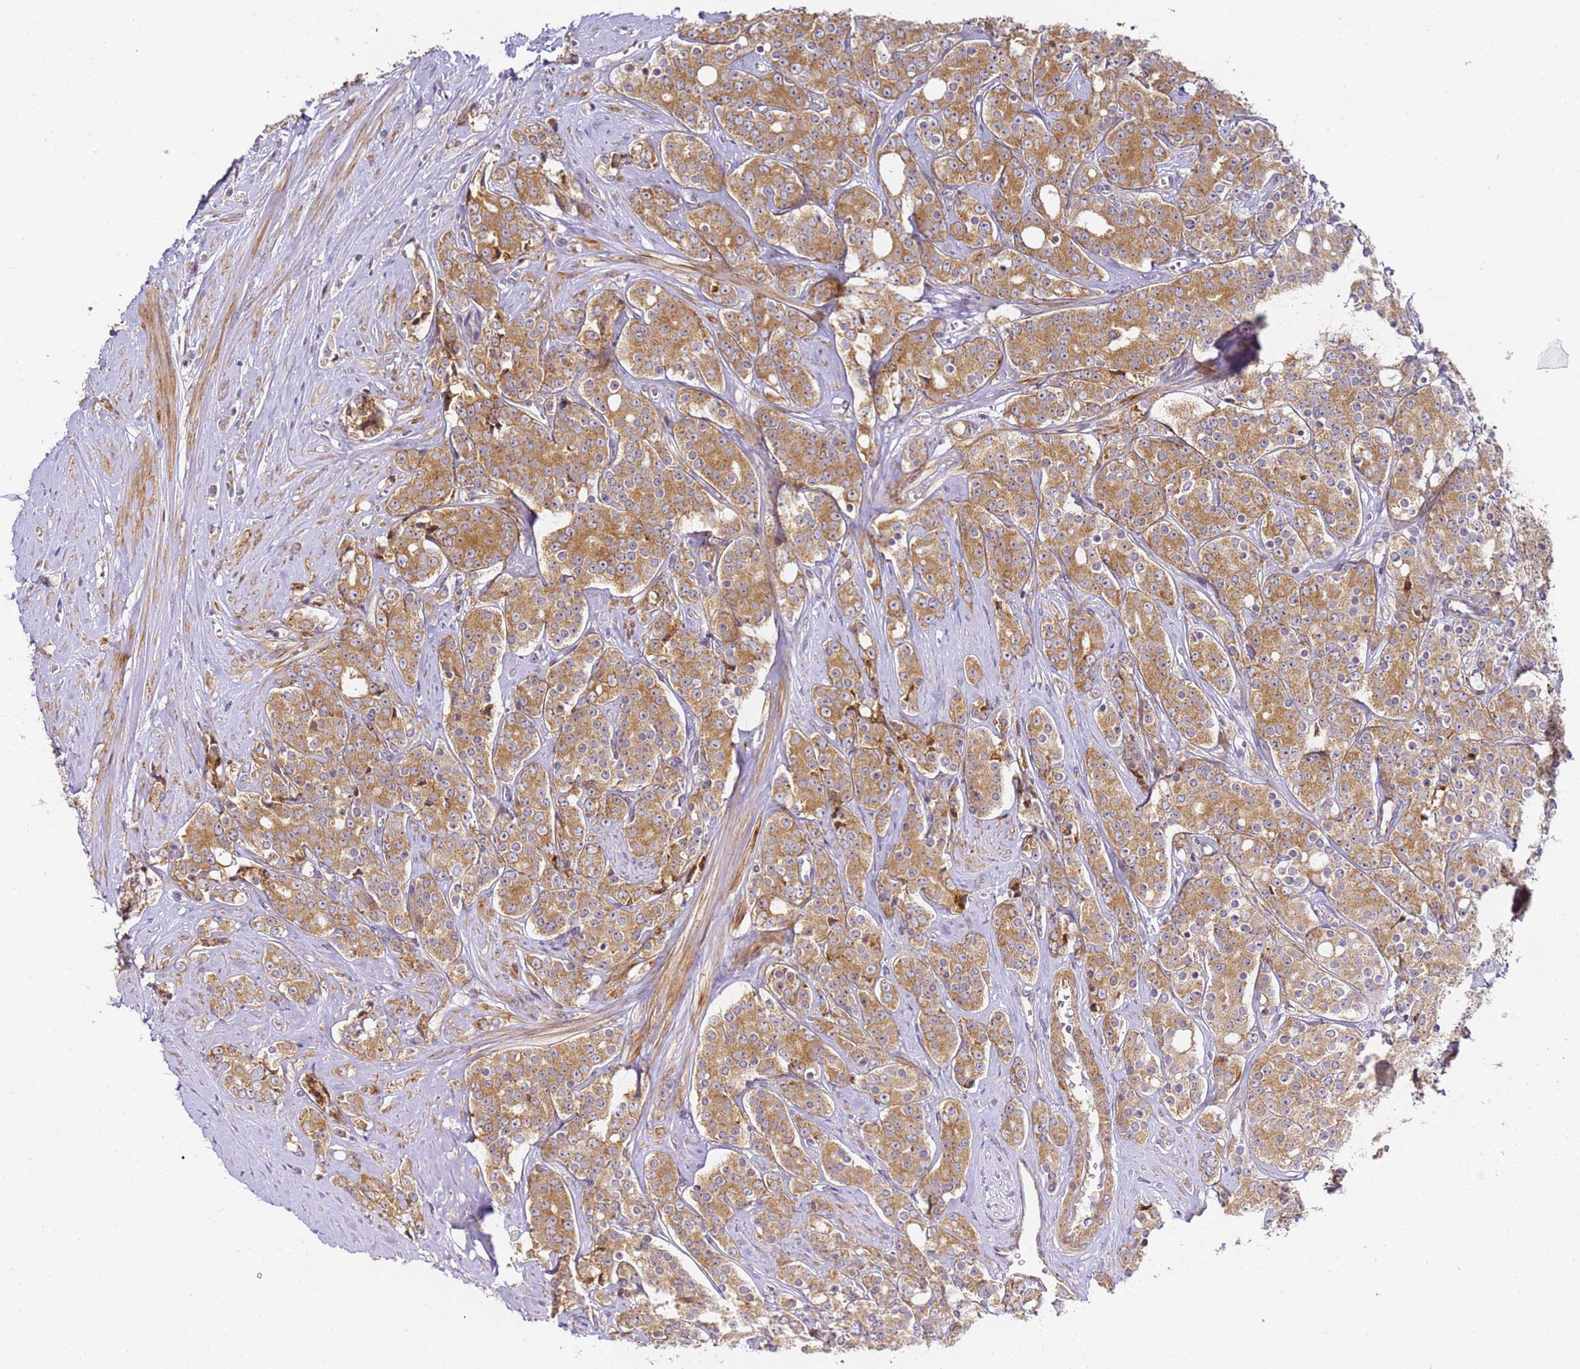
{"staining": {"intensity": "moderate", "quantity": ">75%", "location": "cytoplasmic/membranous"}, "tissue": "prostate cancer", "cell_type": "Tumor cells", "image_type": "cancer", "snomed": [{"axis": "morphology", "description": "Adenocarcinoma, High grade"}, {"axis": "topography", "description": "Prostate"}], "caption": "A micrograph of high-grade adenocarcinoma (prostate) stained for a protein shows moderate cytoplasmic/membranous brown staining in tumor cells. (brown staining indicates protein expression, while blue staining denotes nuclei).", "gene": "RPL13A", "patient": {"sex": "male", "age": 62}}